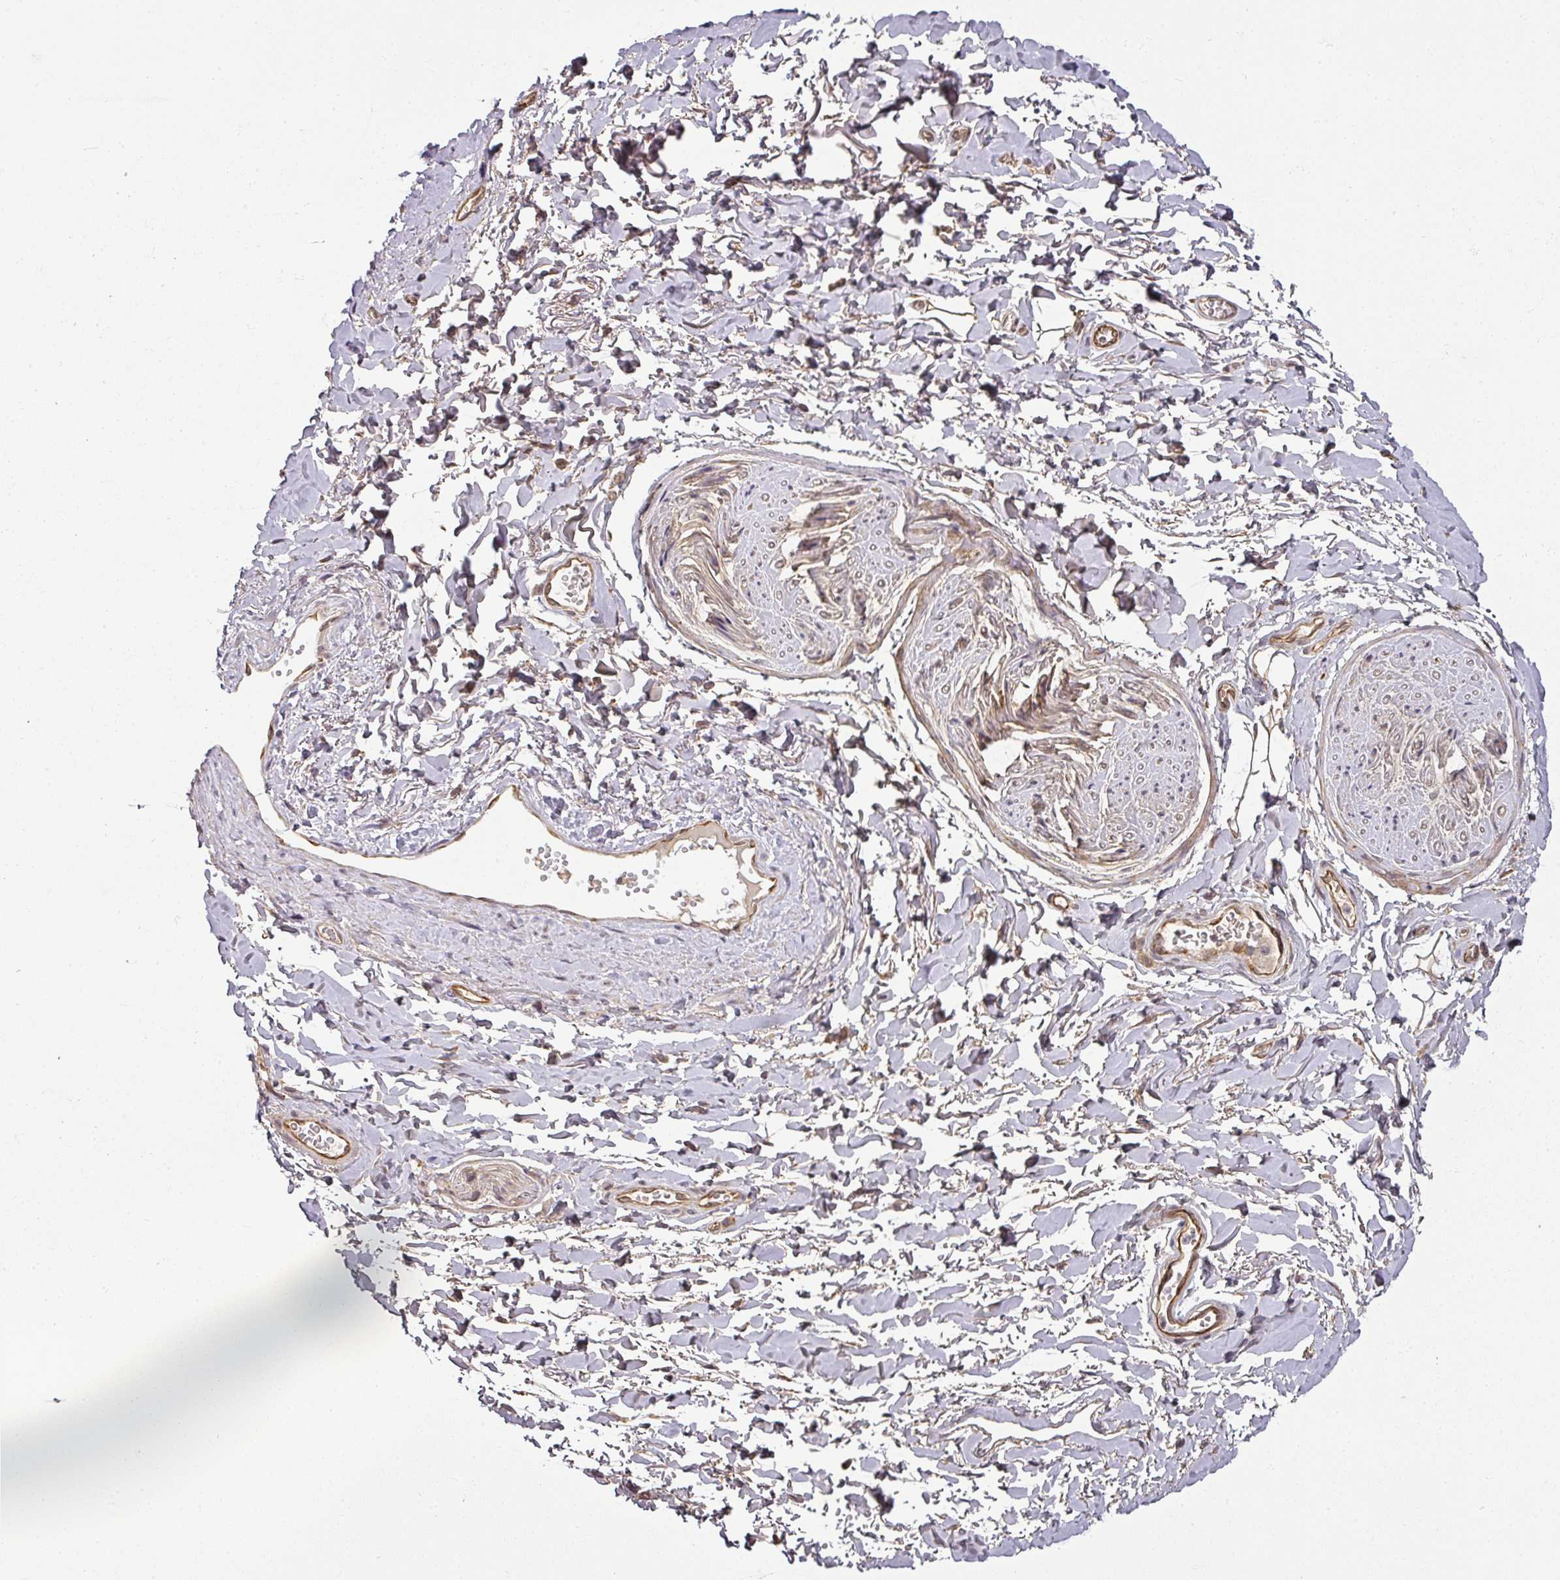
{"staining": {"intensity": "moderate", "quantity": ">75%", "location": "cytoplasmic/membranous"}, "tissue": "adipose tissue", "cell_type": "Adipocytes", "image_type": "normal", "snomed": [{"axis": "morphology", "description": "Normal tissue, NOS"}, {"axis": "topography", "description": "Vulva"}, {"axis": "topography", "description": "Vagina"}, {"axis": "topography", "description": "Peripheral nerve tissue"}], "caption": "Adipocytes exhibit medium levels of moderate cytoplasmic/membranous staining in approximately >75% of cells in benign human adipose tissue.", "gene": "DIMT1", "patient": {"sex": "female", "age": 66}}